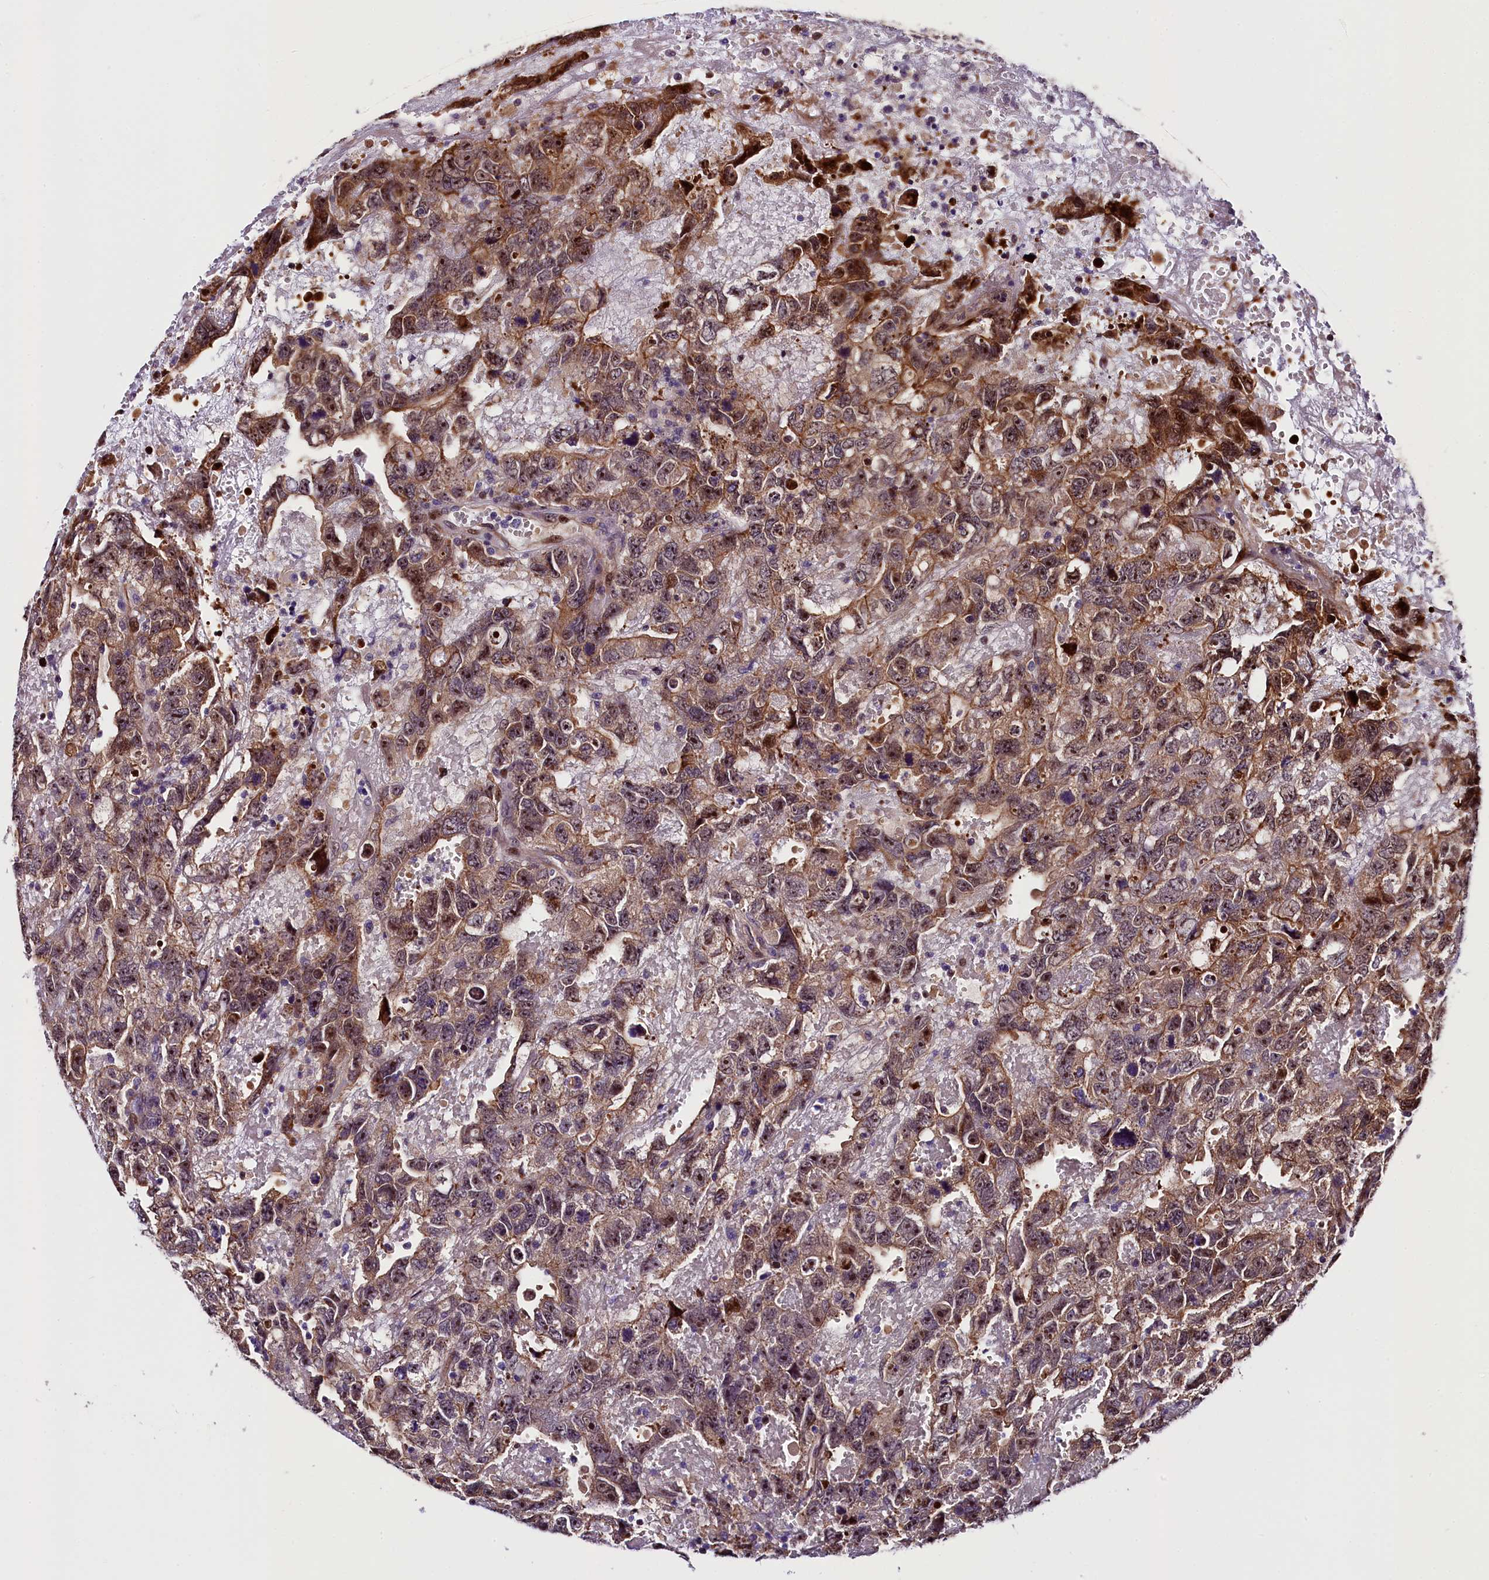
{"staining": {"intensity": "moderate", "quantity": ">75%", "location": "cytoplasmic/membranous,nuclear"}, "tissue": "testis cancer", "cell_type": "Tumor cells", "image_type": "cancer", "snomed": [{"axis": "morphology", "description": "Carcinoma, Embryonal, NOS"}, {"axis": "topography", "description": "Testis"}], "caption": "A medium amount of moderate cytoplasmic/membranous and nuclear expression is appreciated in about >75% of tumor cells in testis embryonal carcinoma tissue.", "gene": "TRMT112", "patient": {"sex": "male", "age": 45}}